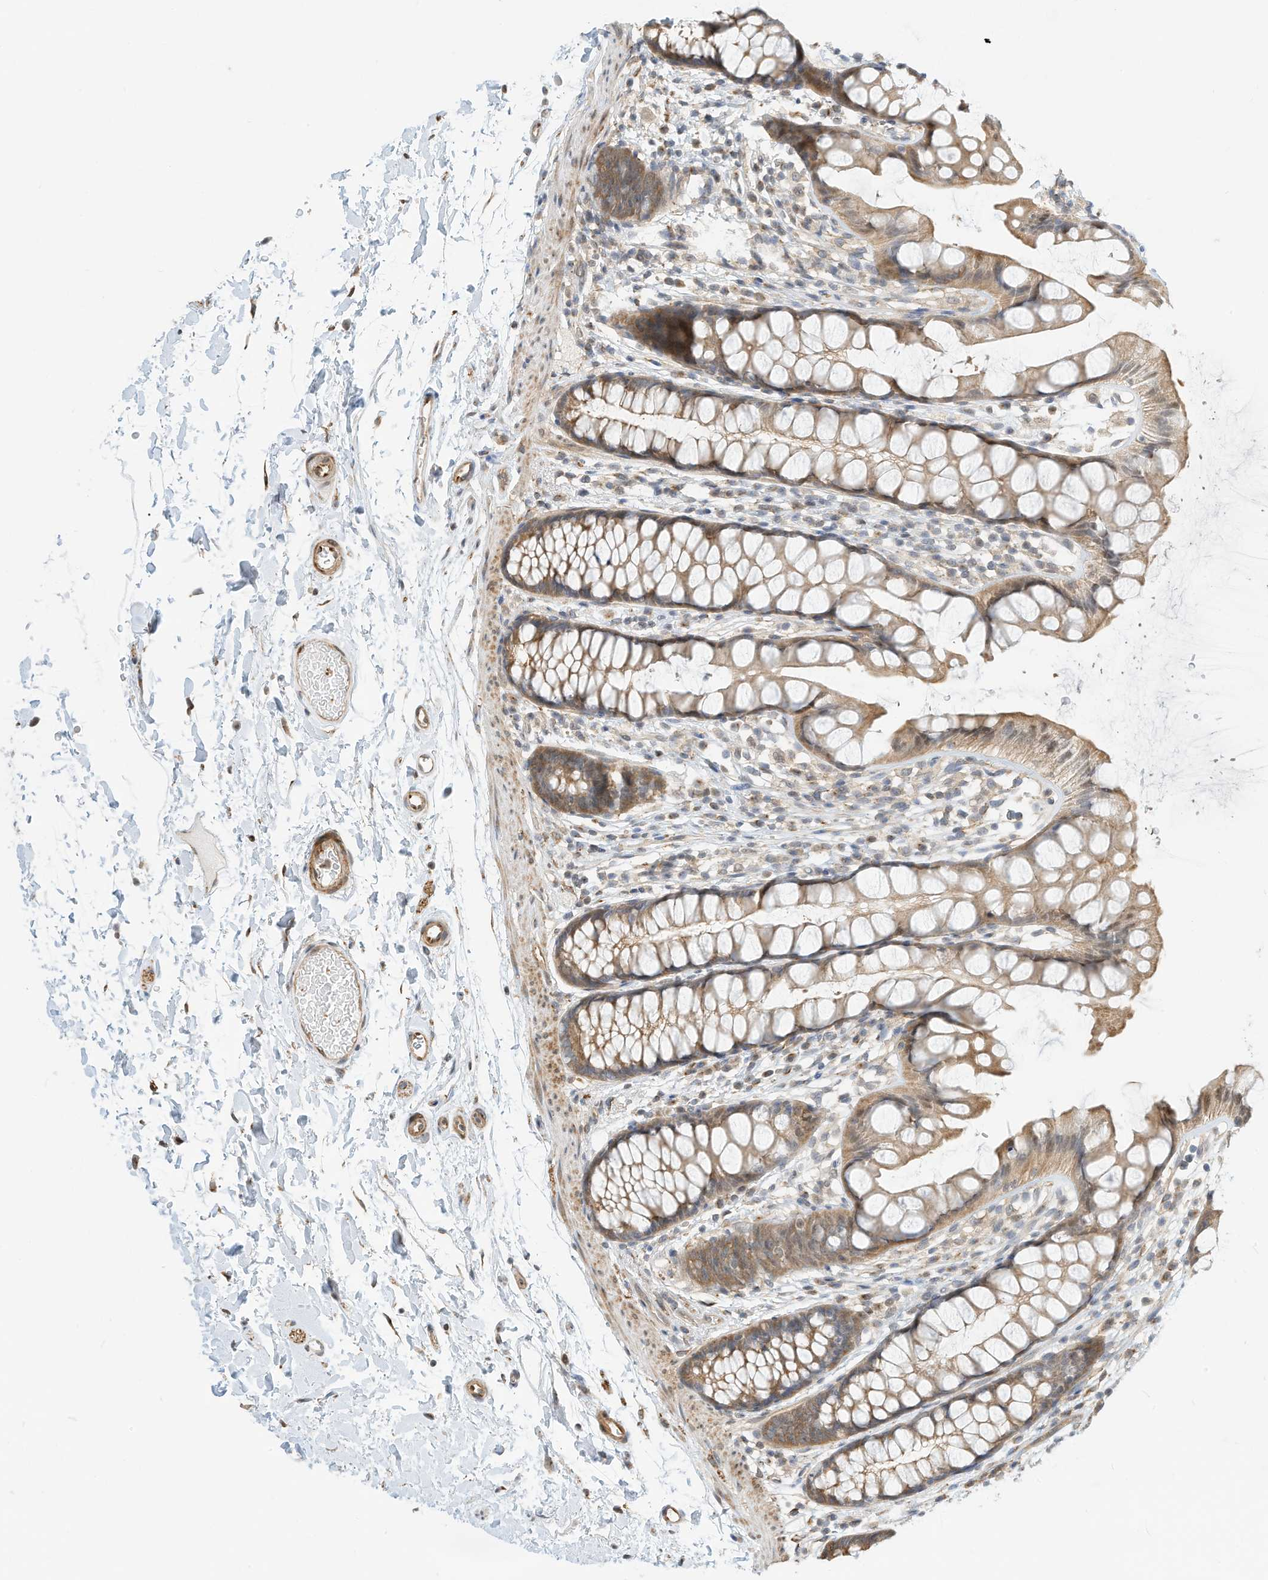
{"staining": {"intensity": "weak", "quantity": ">75%", "location": "cytoplasmic/membranous"}, "tissue": "rectum", "cell_type": "Glandular cells", "image_type": "normal", "snomed": [{"axis": "morphology", "description": "Normal tissue, NOS"}, {"axis": "topography", "description": "Rectum"}], "caption": "A micrograph of rectum stained for a protein shows weak cytoplasmic/membranous brown staining in glandular cells.", "gene": "OFD1", "patient": {"sex": "female", "age": 65}}